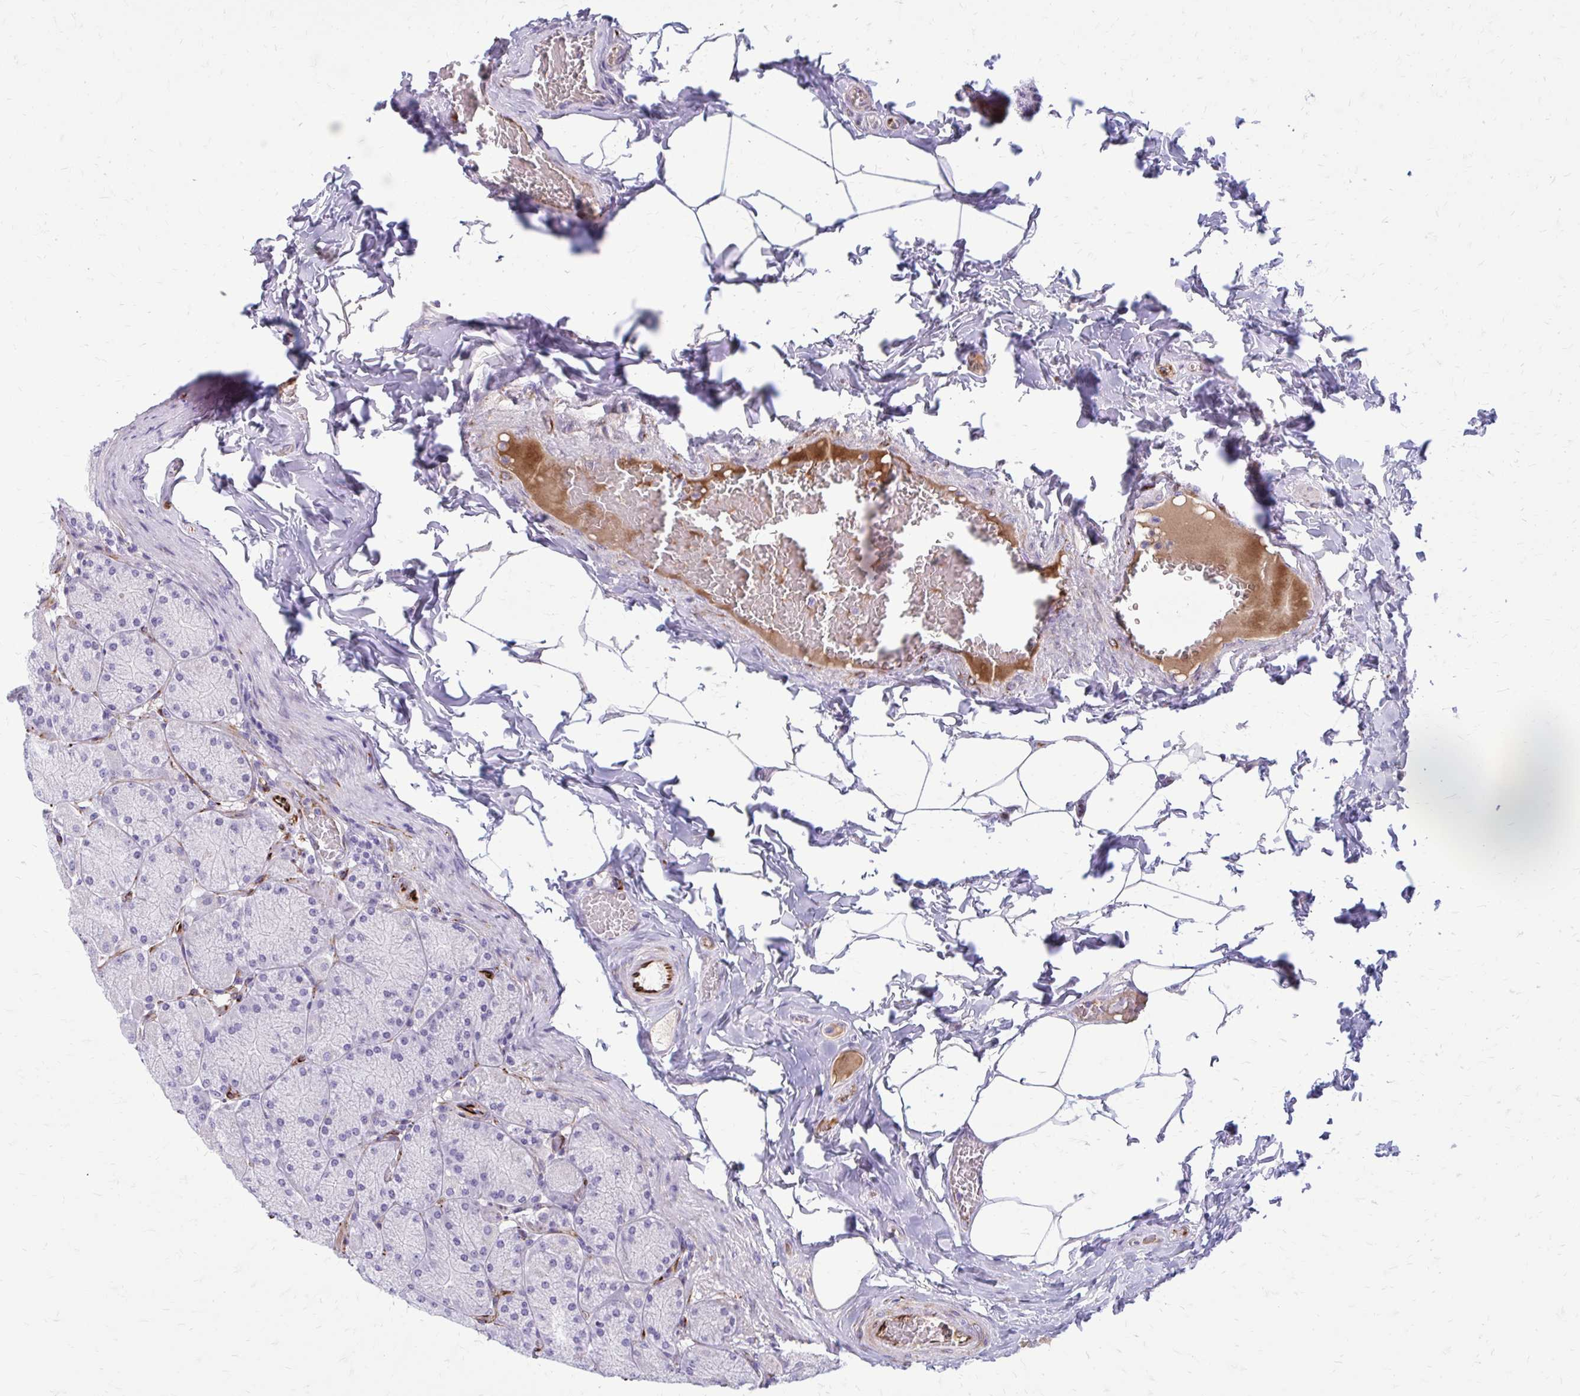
{"staining": {"intensity": "negative", "quantity": "none", "location": "none"}, "tissue": "stomach", "cell_type": "Glandular cells", "image_type": "normal", "snomed": [{"axis": "morphology", "description": "Normal tissue, NOS"}, {"axis": "topography", "description": "Stomach, upper"}], "caption": "Histopathology image shows no protein positivity in glandular cells of benign stomach. (DAB (3,3'-diaminobenzidine) IHC visualized using brightfield microscopy, high magnification).", "gene": "BEND5", "patient": {"sex": "female", "age": 56}}